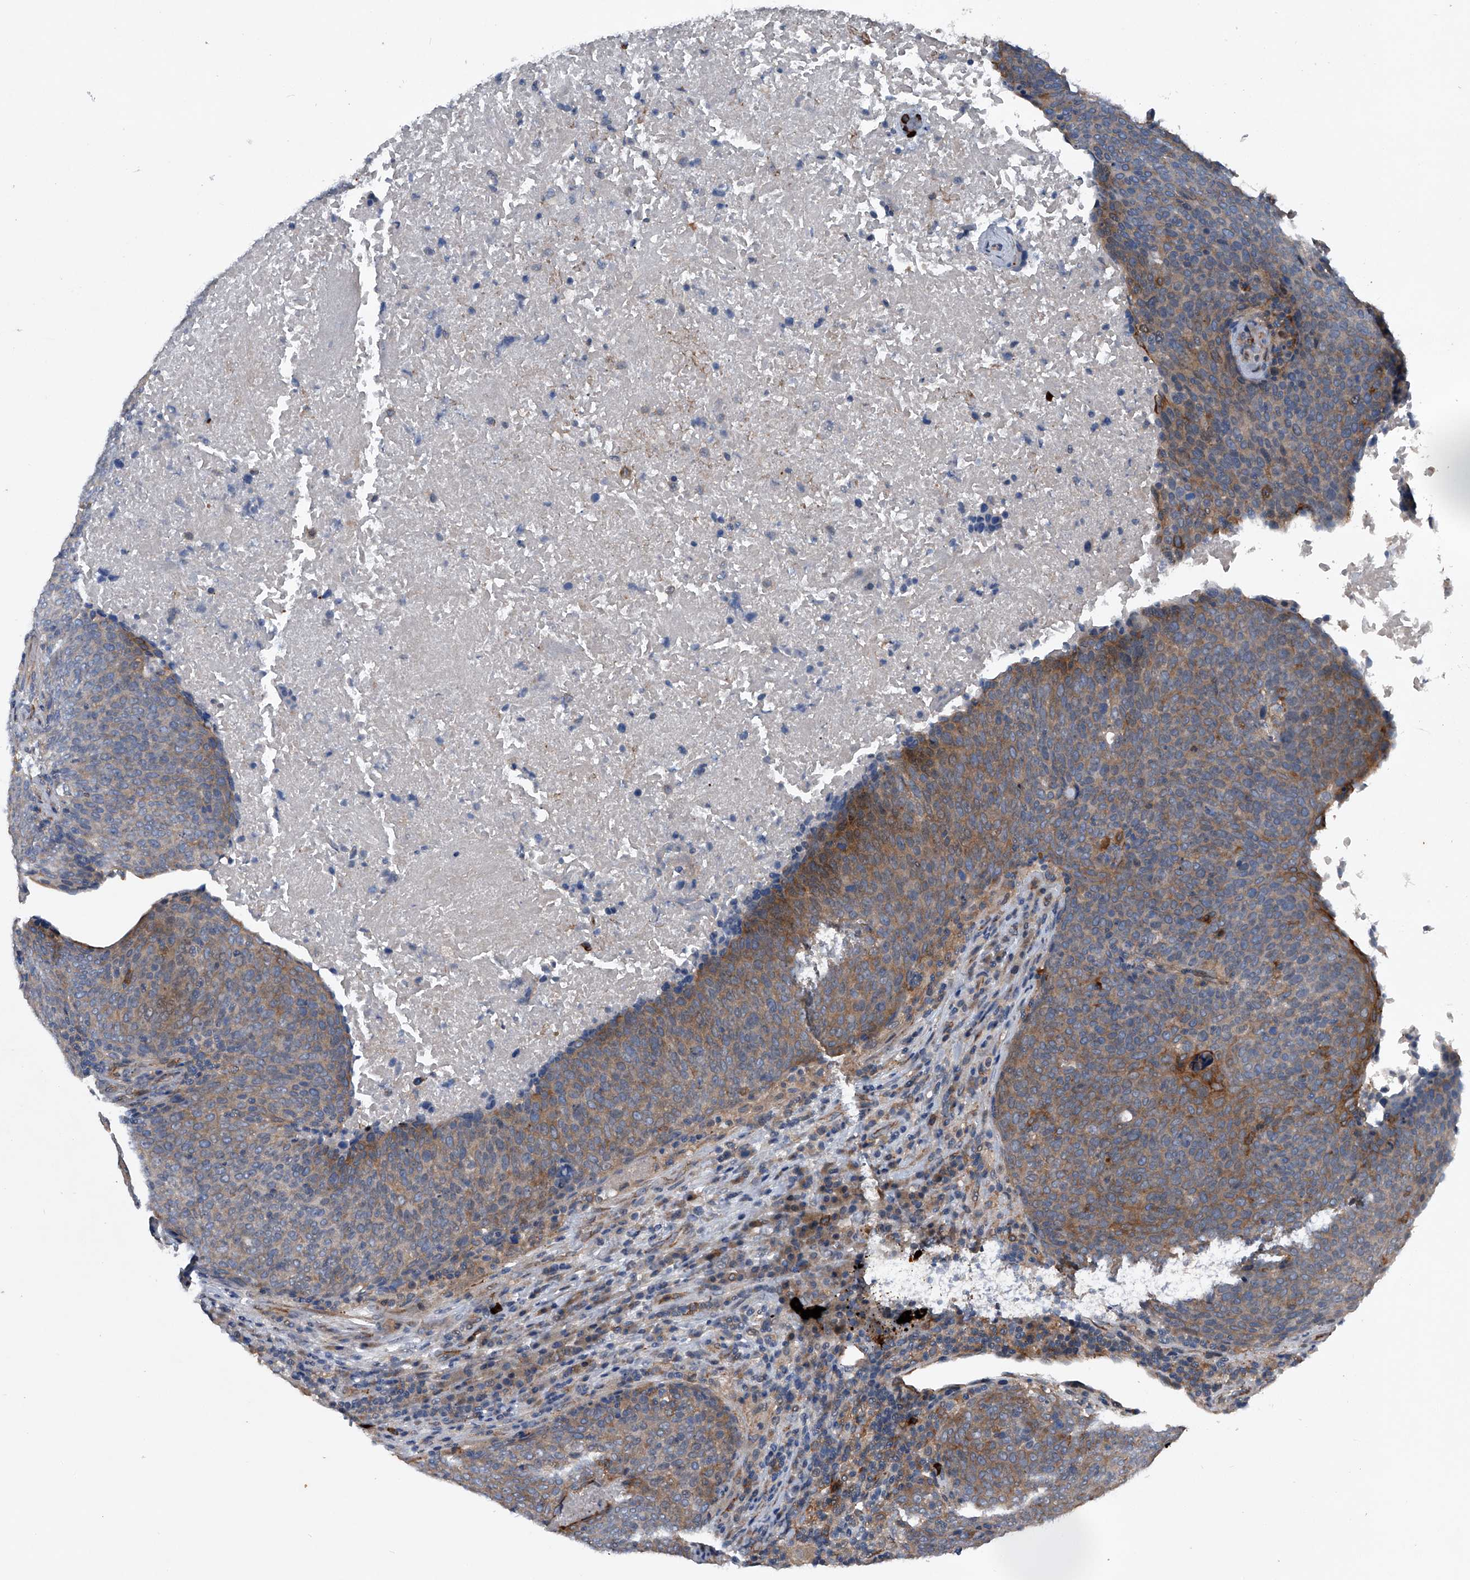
{"staining": {"intensity": "moderate", "quantity": "25%-75%", "location": "cytoplasmic/membranous"}, "tissue": "head and neck cancer", "cell_type": "Tumor cells", "image_type": "cancer", "snomed": [{"axis": "morphology", "description": "Squamous cell carcinoma, NOS"}, {"axis": "morphology", "description": "Squamous cell carcinoma, metastatic, NOS"}, {"axis": "topography", "description": "Lymph node"}, {"axis": "topography", "description": "Head-Neck"}], "caption": "Head and neck squamous cell carcinoma stained with IHC demonstrates moderate cytoplasmic/membranous staining in approximately 25%-75% of tumor cells.", "gene": "MAPKAP1", "patient": {"sex": "male", "age": 62}}